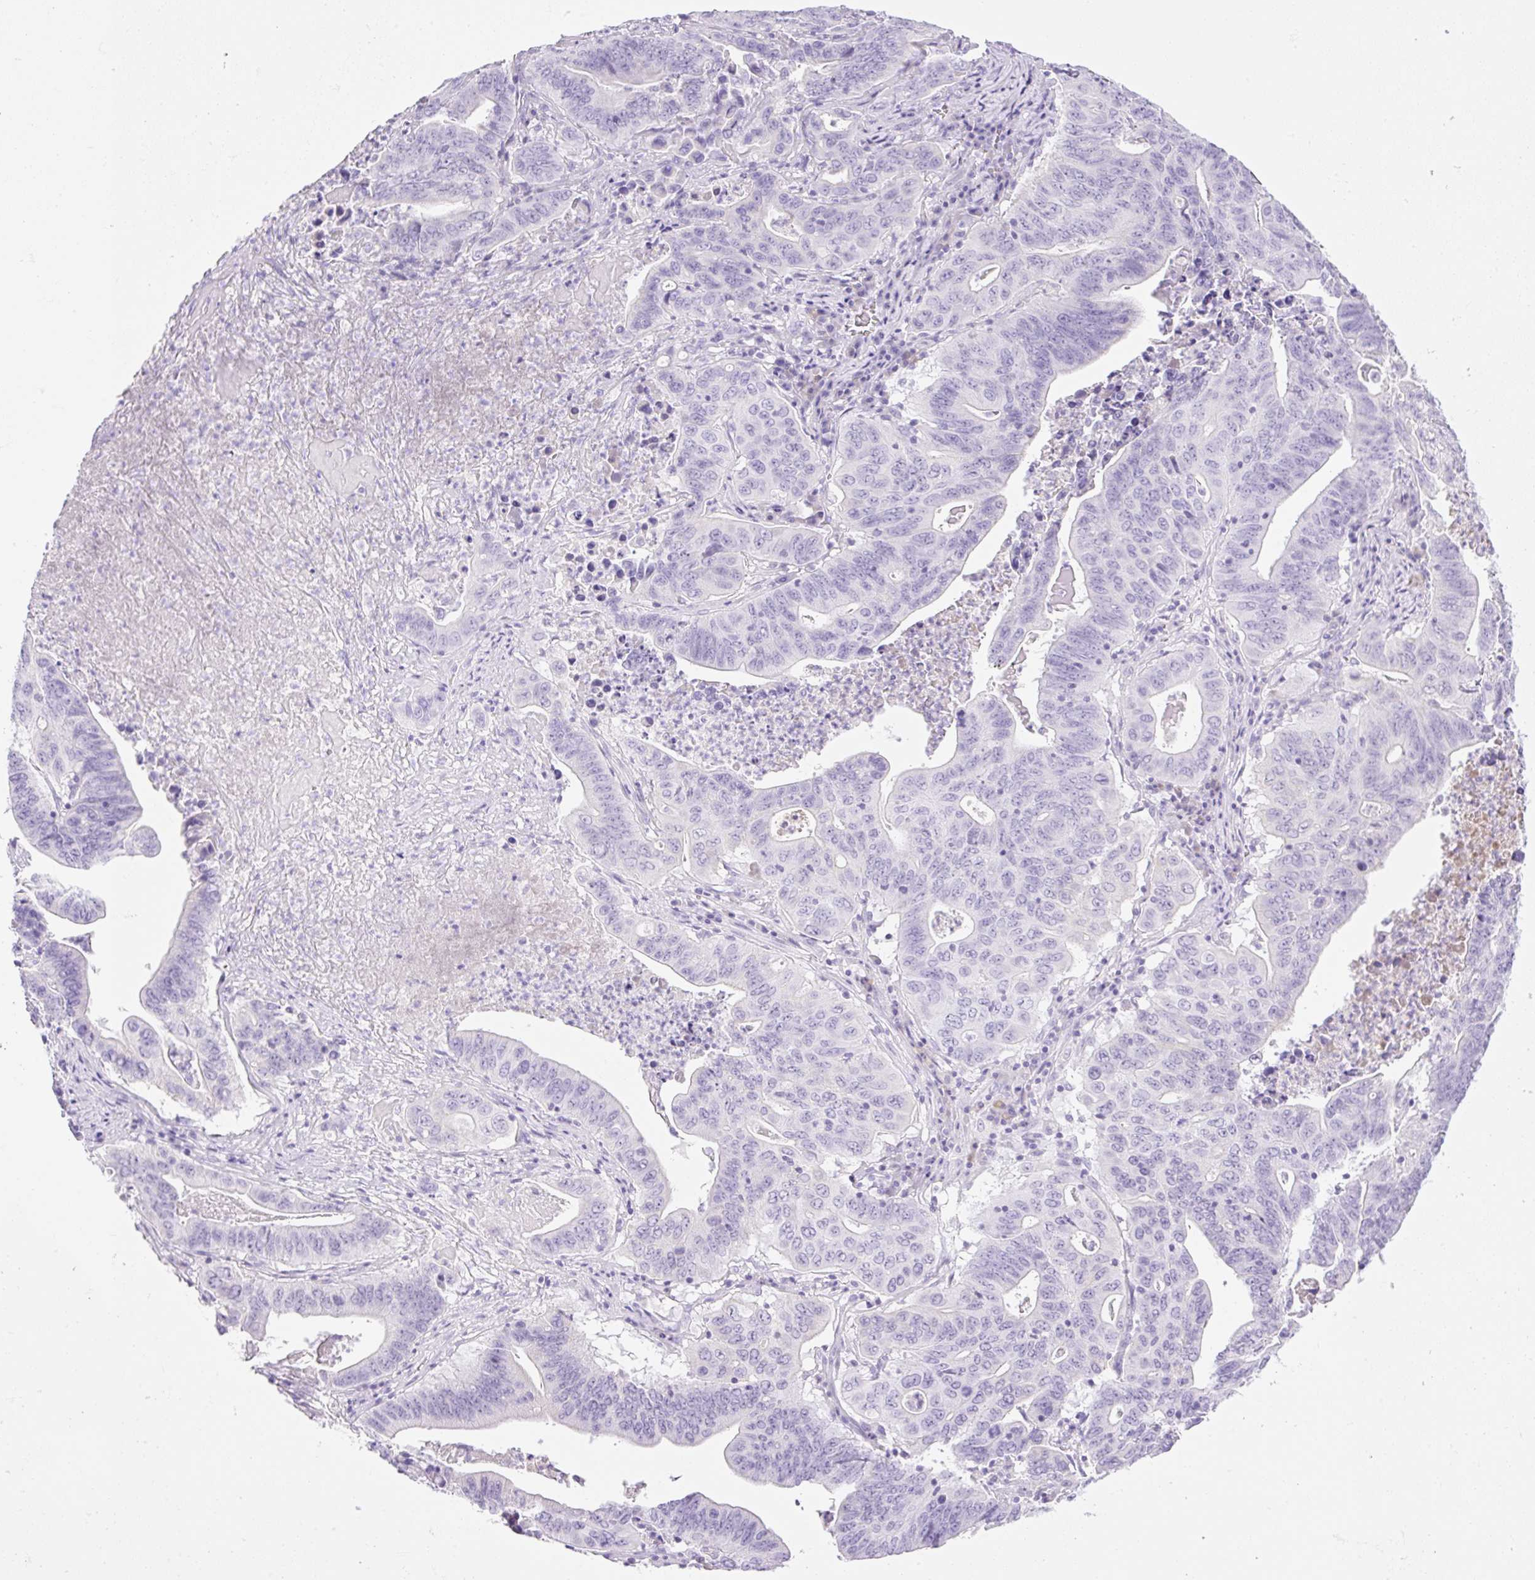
{"staining": {"intensity": "negative", "quantity": "none", "location": "none"}, "tissue": "lung cancer", "cell_type": "Tumor cells", "image_type": "cancer", "snomed": [{"axis": "morphology", "description": "Adenocarcinoma, NOS"}, {"axis": "topography", "description": "Lung"}], "caption": "A micrograph of human lung cancer (adenocarcinoma) is negative for staining in tumor cells.", "gene": "PALM3", "patient": {"sex": "female", "age": 60}}